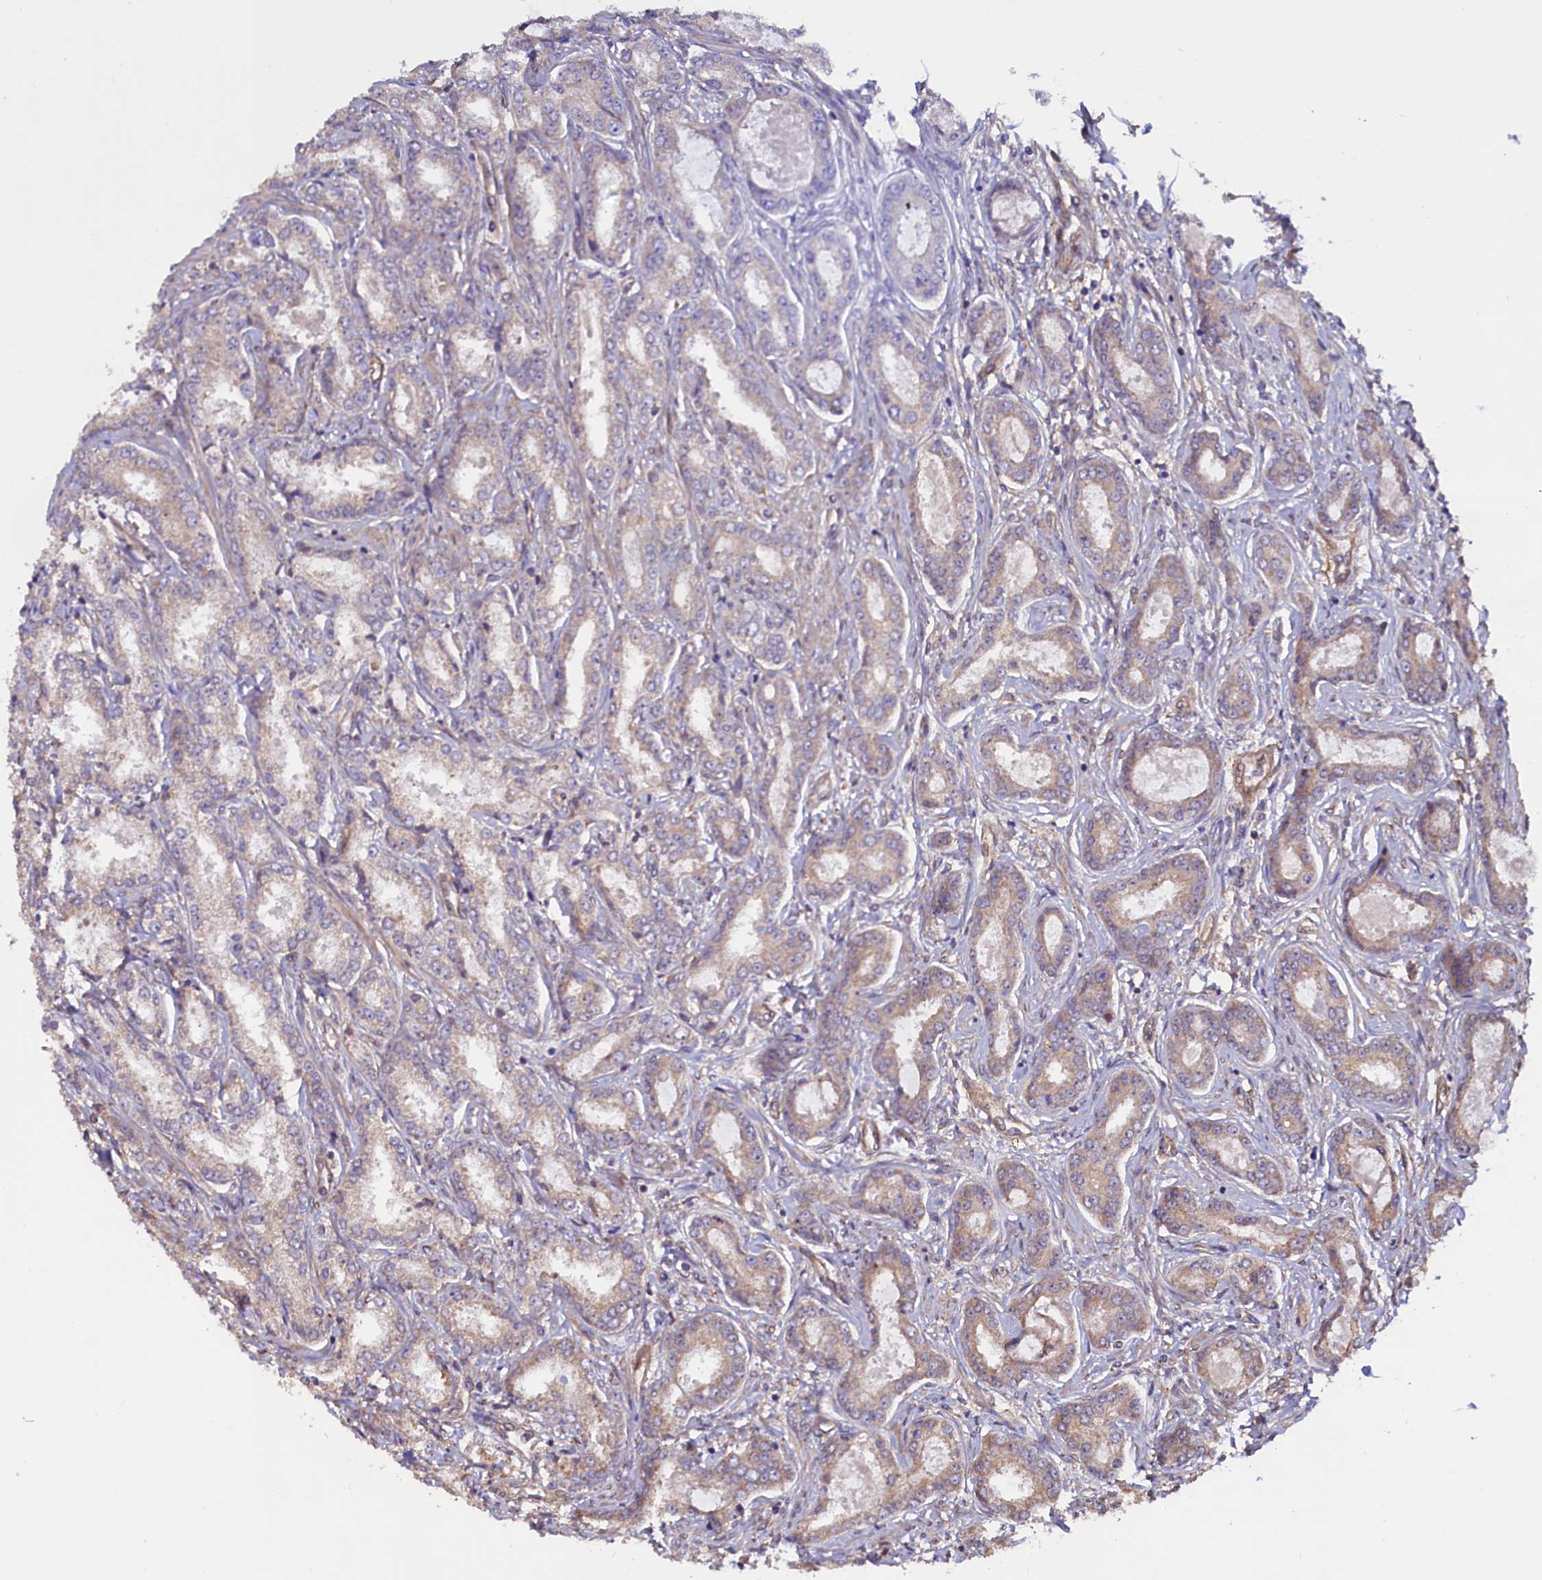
{"staining": {"intensity": "weak", "quantity": "<25%", "location": "cytoplasmic/membranous"}, "tissue": "prostate cancer", "cell_type": "Tumor cells", "image_type": "cancer", "snomed": [{"axis": "morphology", "description": "Adenocarcinoma, Low grade"}, {"axis": "topography", "description": "Prostate"}], "caption": "Immunohistochemistry (IHC) micrograph of prostate cancer stained for a protein (brown), which demonstrates no positivity in tumor cells.", "gene": "ATXN2L", "patient": {"sex": "male", "age": 68}}